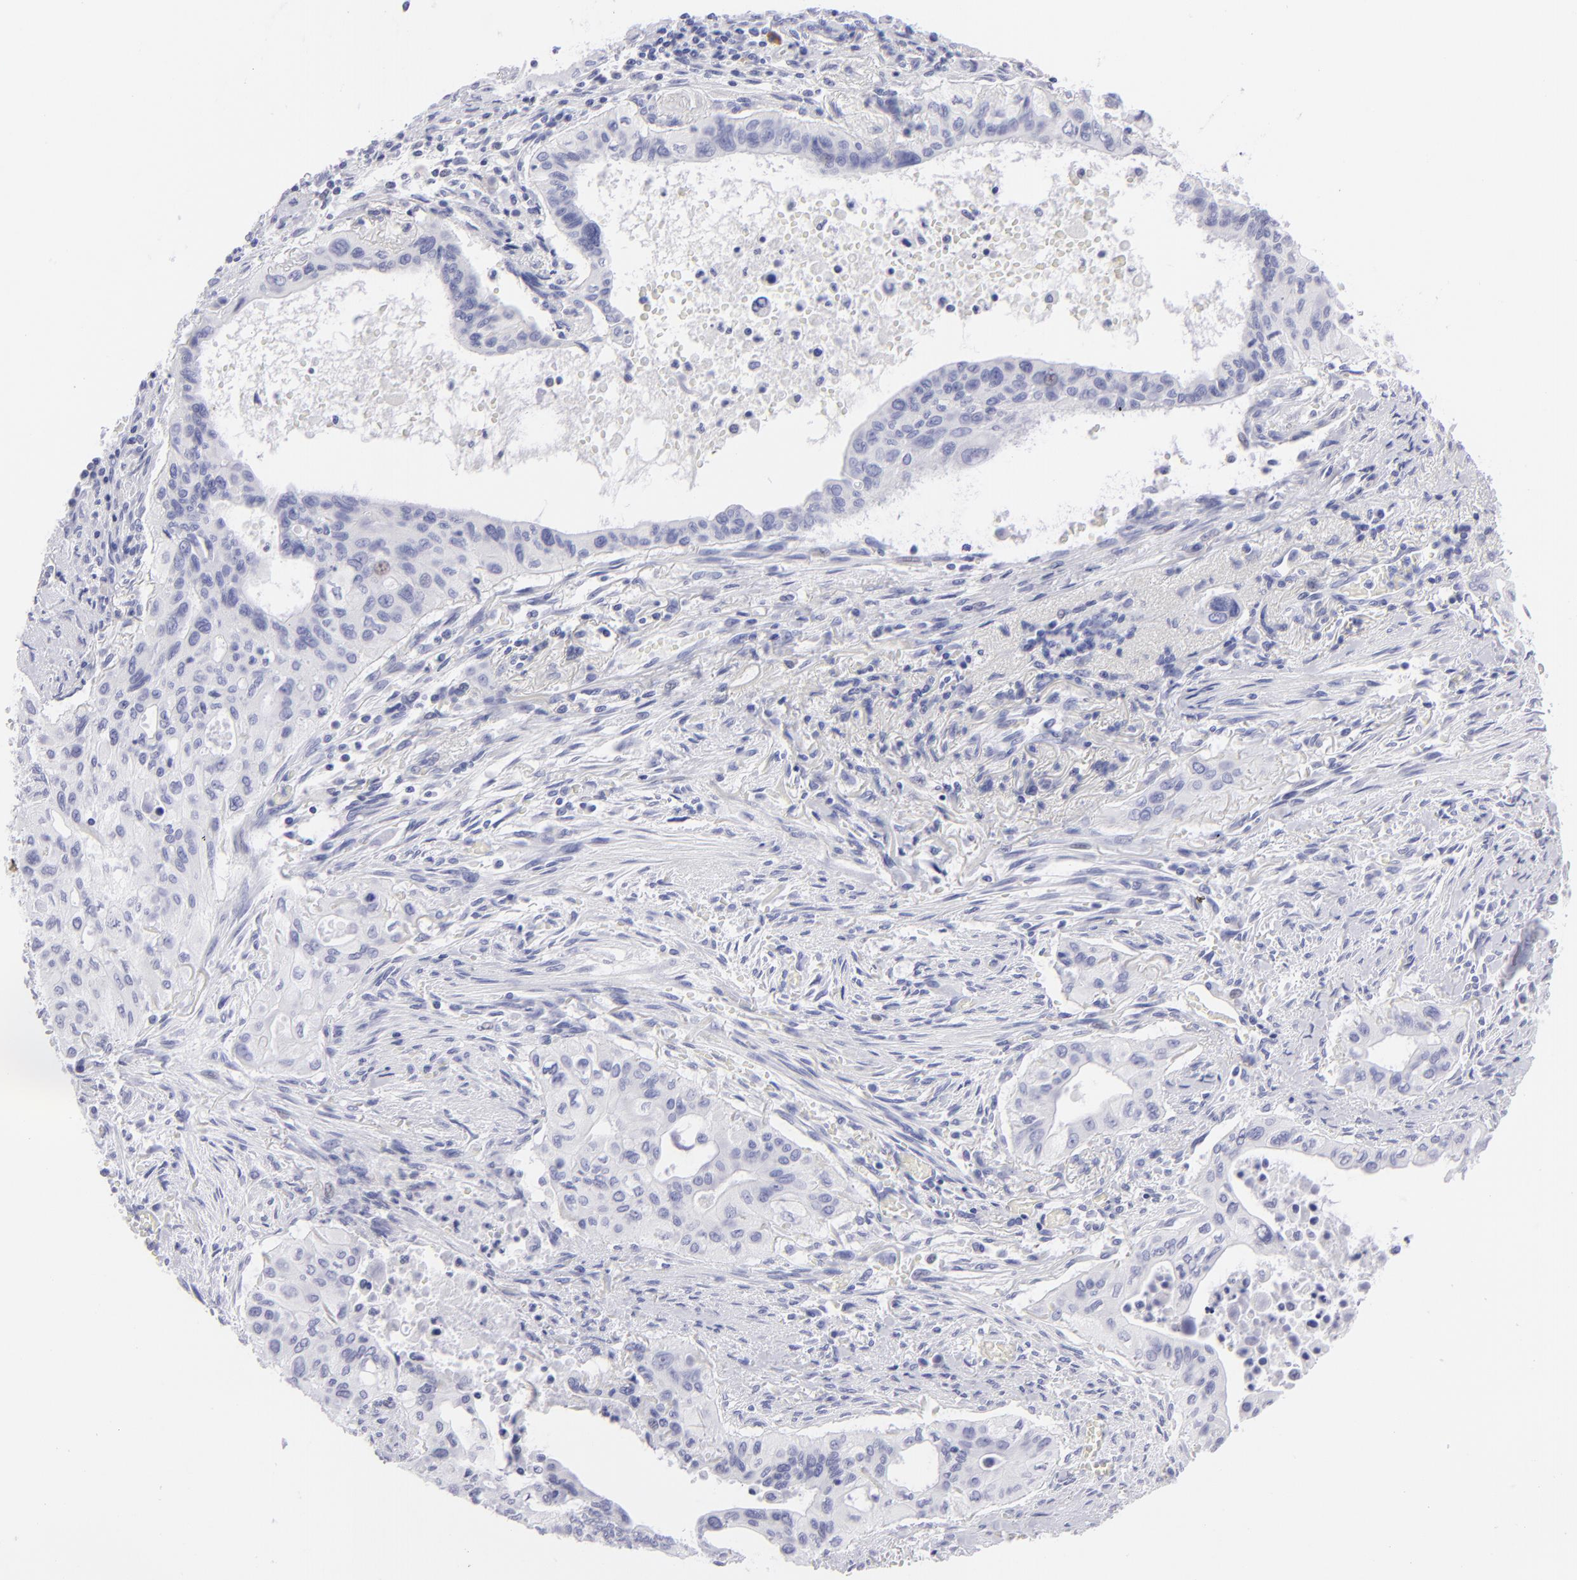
{"staining": {"intensity": "negative", "quantity": "none", "location": "none"}, "tissue": "pancreatic cancer", "cell_type": "Tumor cells", "image_type": "cancer", "snomed": [{"axis": "morphology", "description": "Adenocarcinoma, NOS"}, {"axis": "topography", "description": "Pancreas"}], "caption": "The histopathology image exhibits no significant positivity in tumor cells of adenocarcinoma (pancreatic).", "gene": "SLC1A2", "patient": {"sex": "male", "age": 77}}